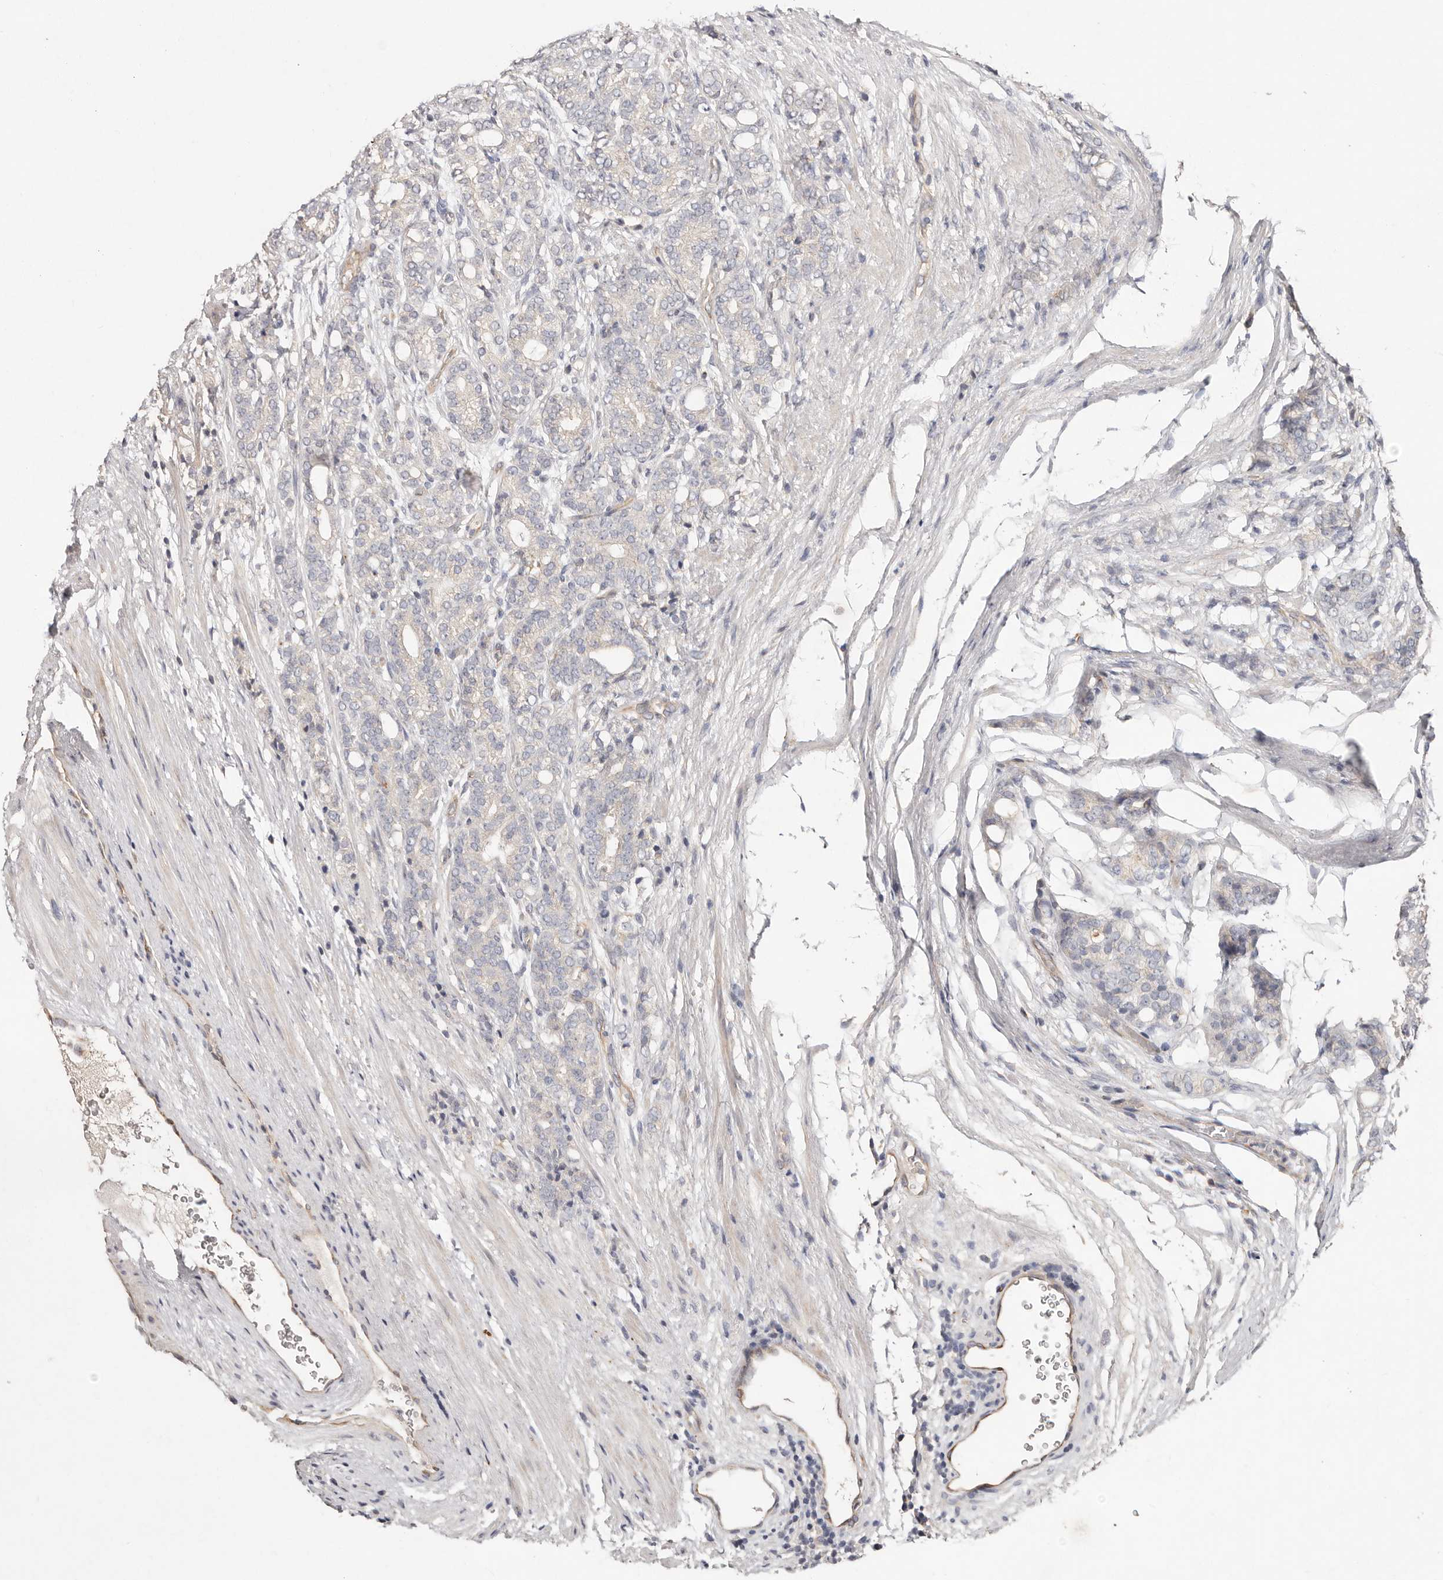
{"staining": {"intensity": "negative", "quantity": "none", "location": "none"}, "tissue": "prostate cancer", "cell_type": "Tumor cells", "image_type": "cancer", "snomed": [{"axis": "morphology", "description": "Adenocarcinoma, High grade"}, {"axis": "topography", "description": "Prostate"}], "caption": "Prostate cancer (adenocarcinoma (high-grade)) stained for a protein using immunohistochemistry demonstrates no expression tumor cells.", "gene": "THBS3", "patient": {"sex": "male", "age": 57}}